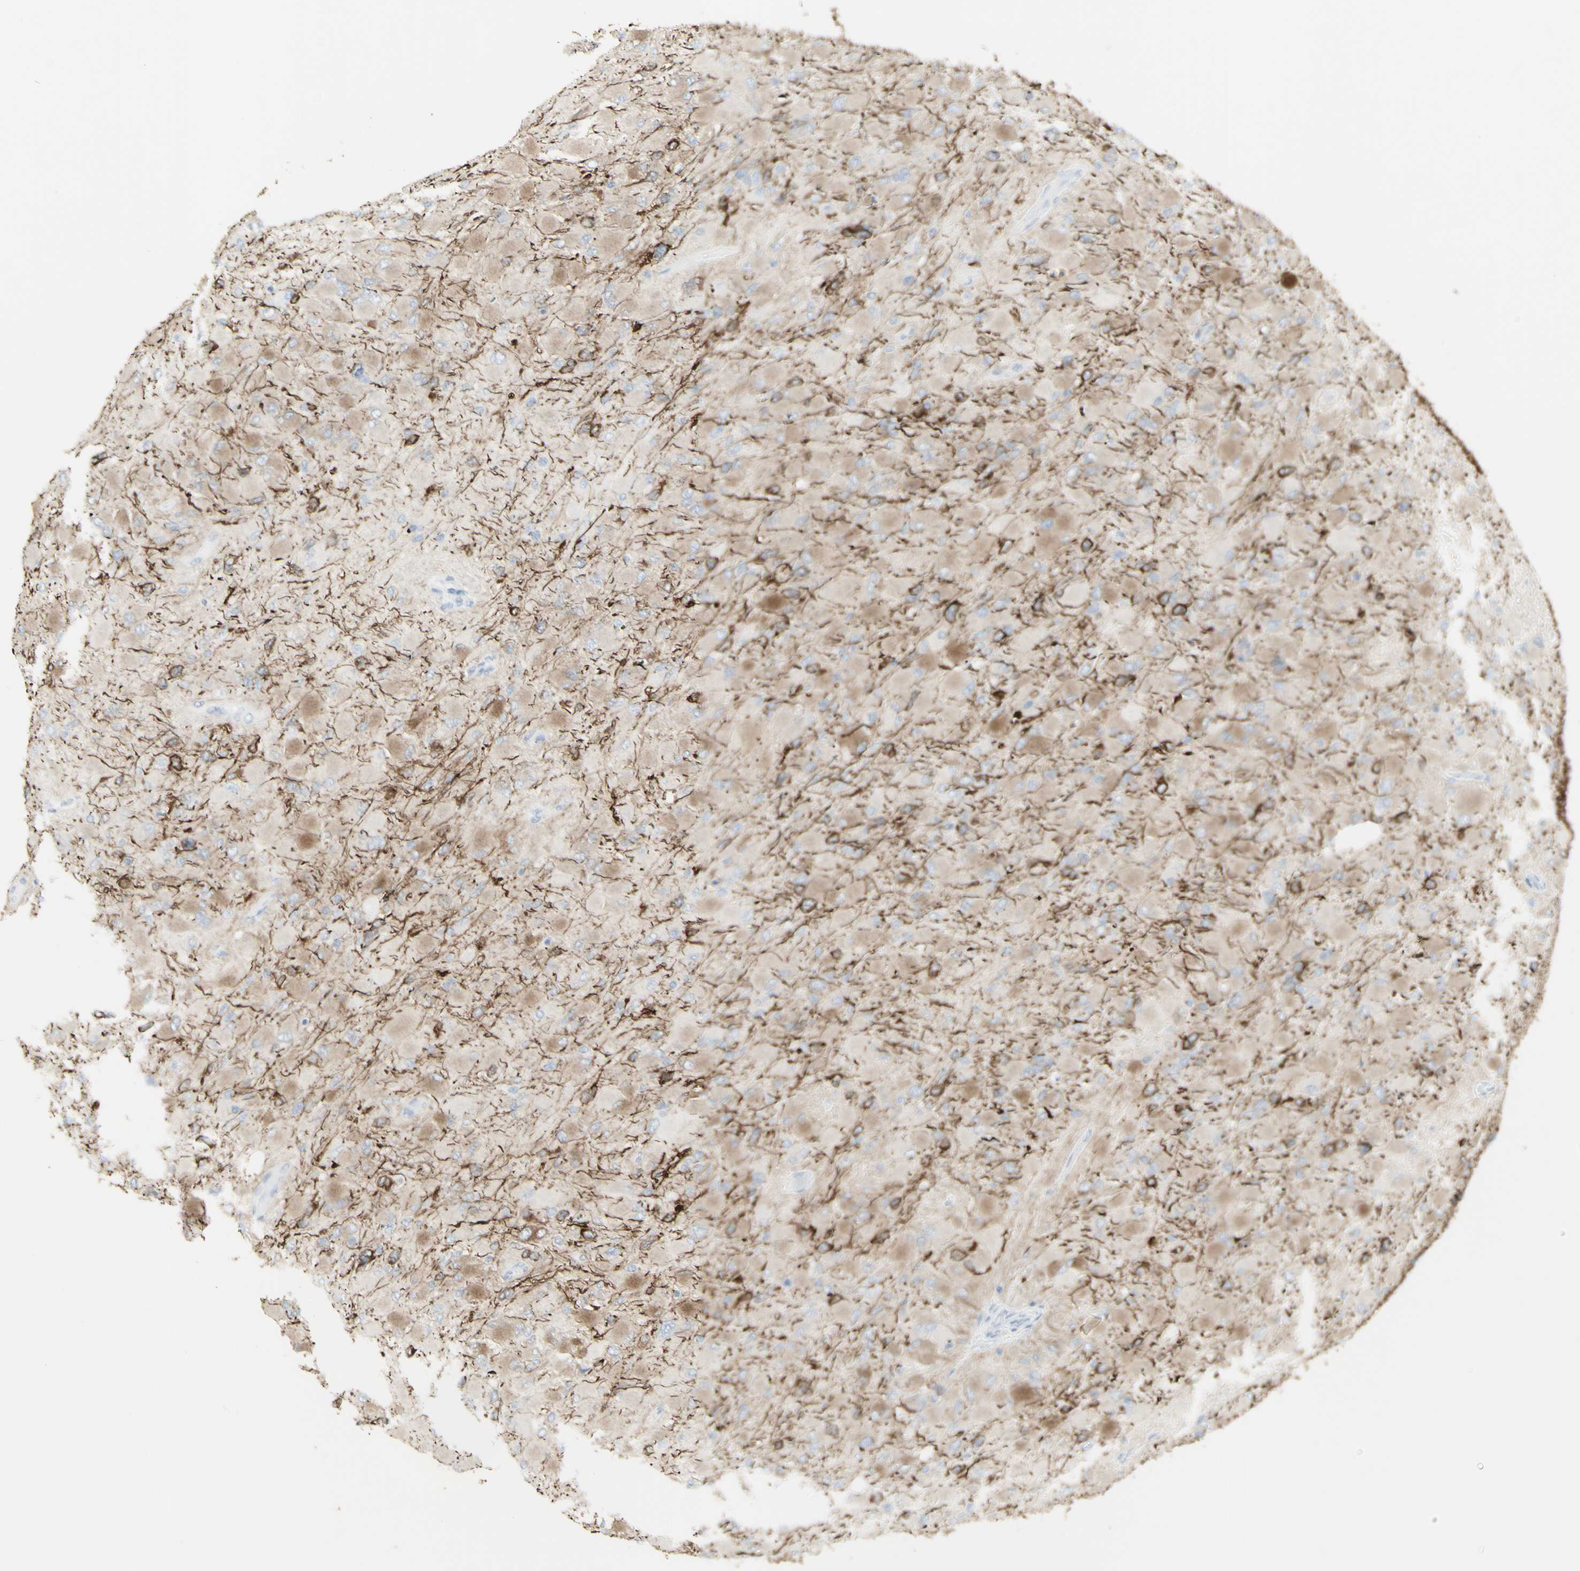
{"staining": {"intensity": "moderate", "quantity": "25%-75%", "location": "cytoplasmic/membranous"}, "tissue": "glioma", "cell_type": "Tumor cells", "image_type": "cancer", "snomed": [{"axis": "morphology", "description": "Glioma, malignant, High grade"}, {"axis": "topography", "description": "Cerebral cortex"}], "caption": "This histopathology image reveals malignant glioma (high-grade) stained with immunohistochemistry (IHC) to label a protein in brown. The cytoplasmic/membranous of tumor cells show moderate positivity for the protein. Nuclei are counter-stained blue.", "gene": "ENSG00000198211", "patient": {"sex": "female", "age": 36}}